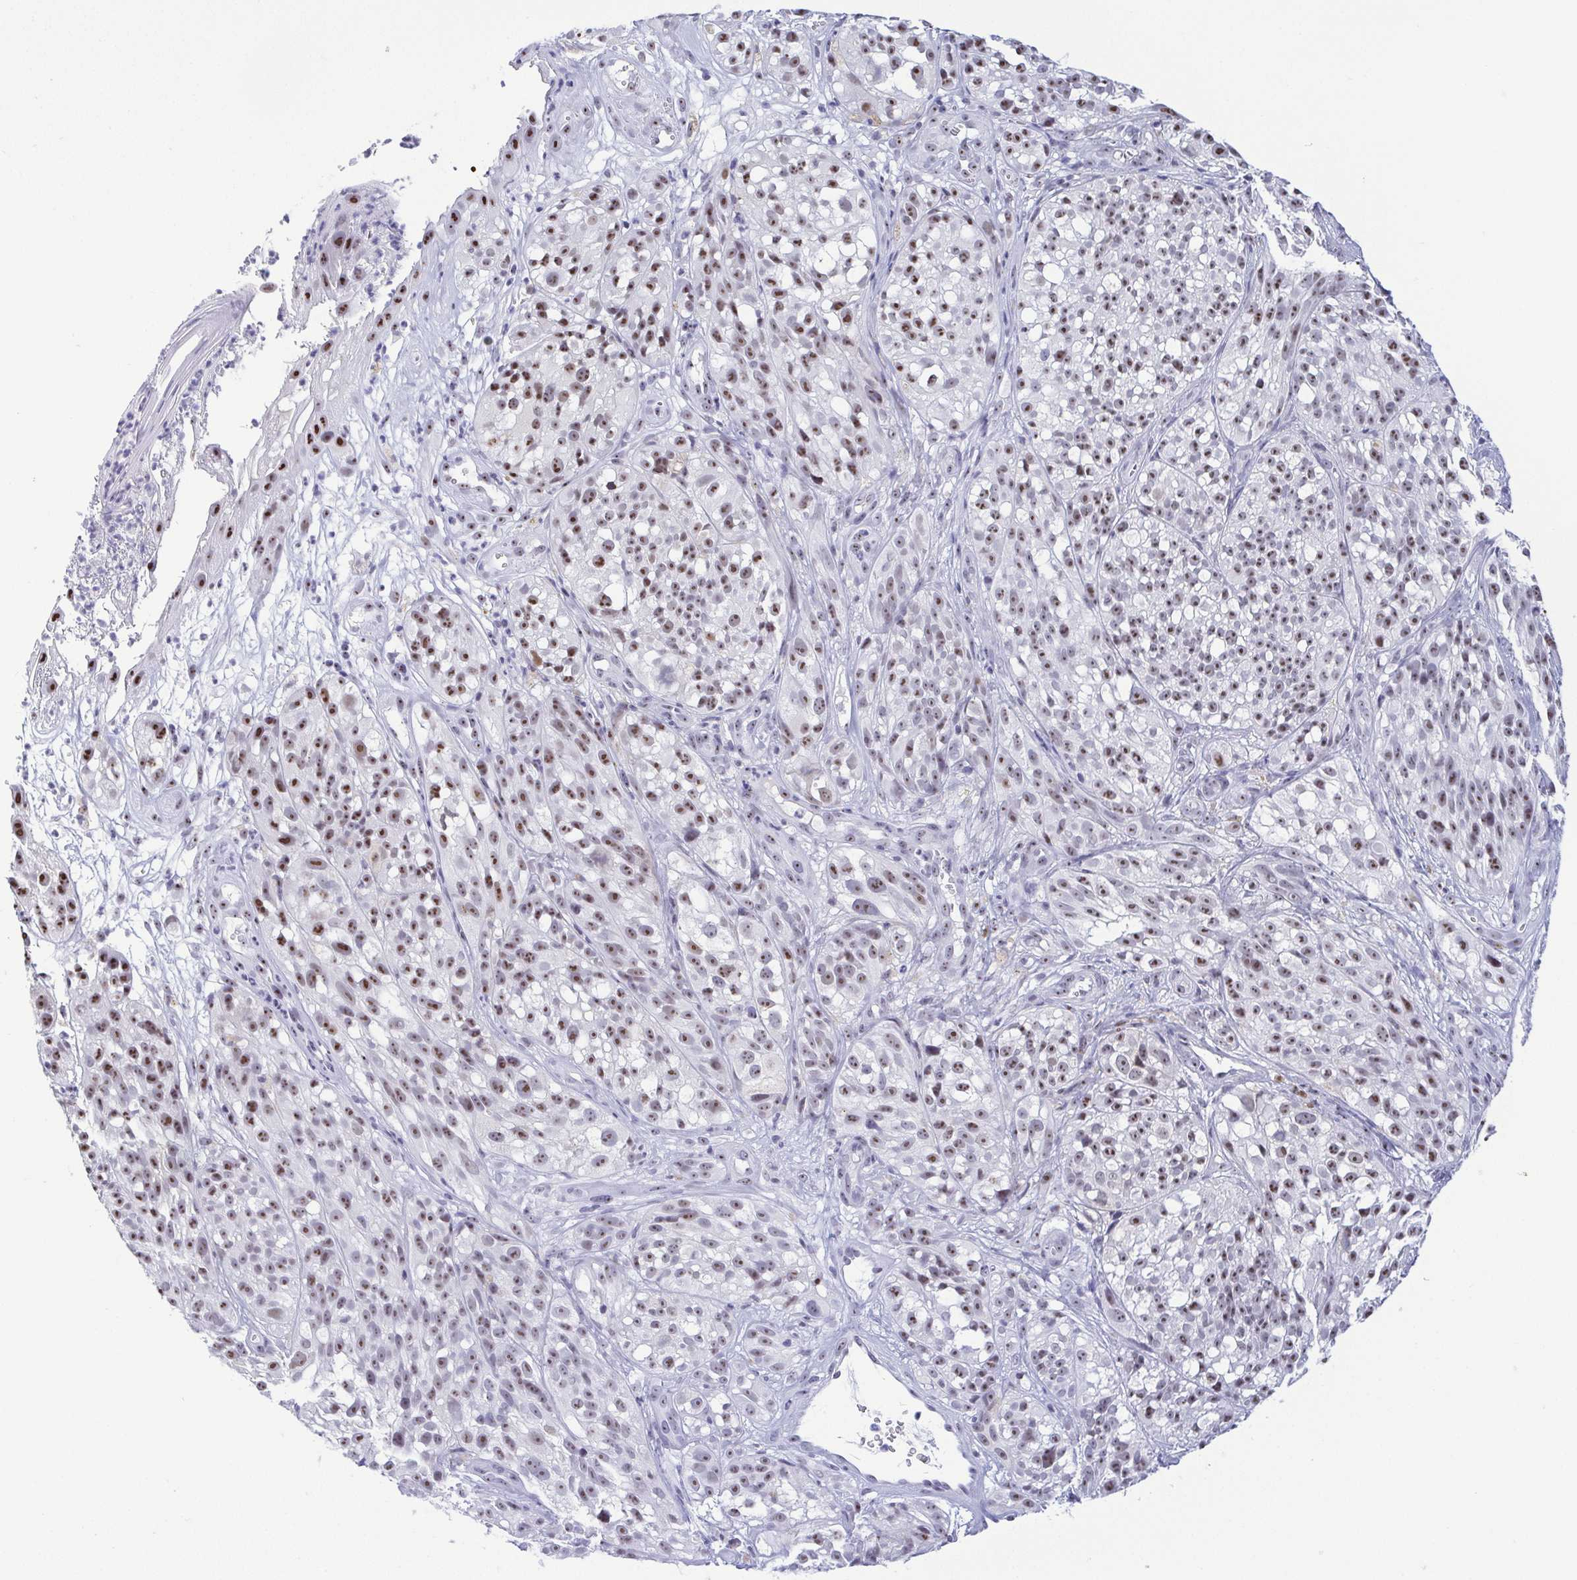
{"staining": {"intensity": "moderate", "quantity": ">75%", "location": "nuclear"}, "tissue": "melanoma", "cell_type": "Tumor cells", "image_type": "cancer", "snomed": [{"axis": "morphology", "description": "Malignant melanoma, NOS"}, {"axis": "topography", "description": "Skin"}], "caption": "Tumor cells show moderate nuclear positivity in about >75% of cells in malignant melanoma. (DAB (3,3'-diaminobenzidine) IHC with brightfield microscopy, high magnification).", "gene": "BZW1", "patient": {"sex": "female", "age": 85}}